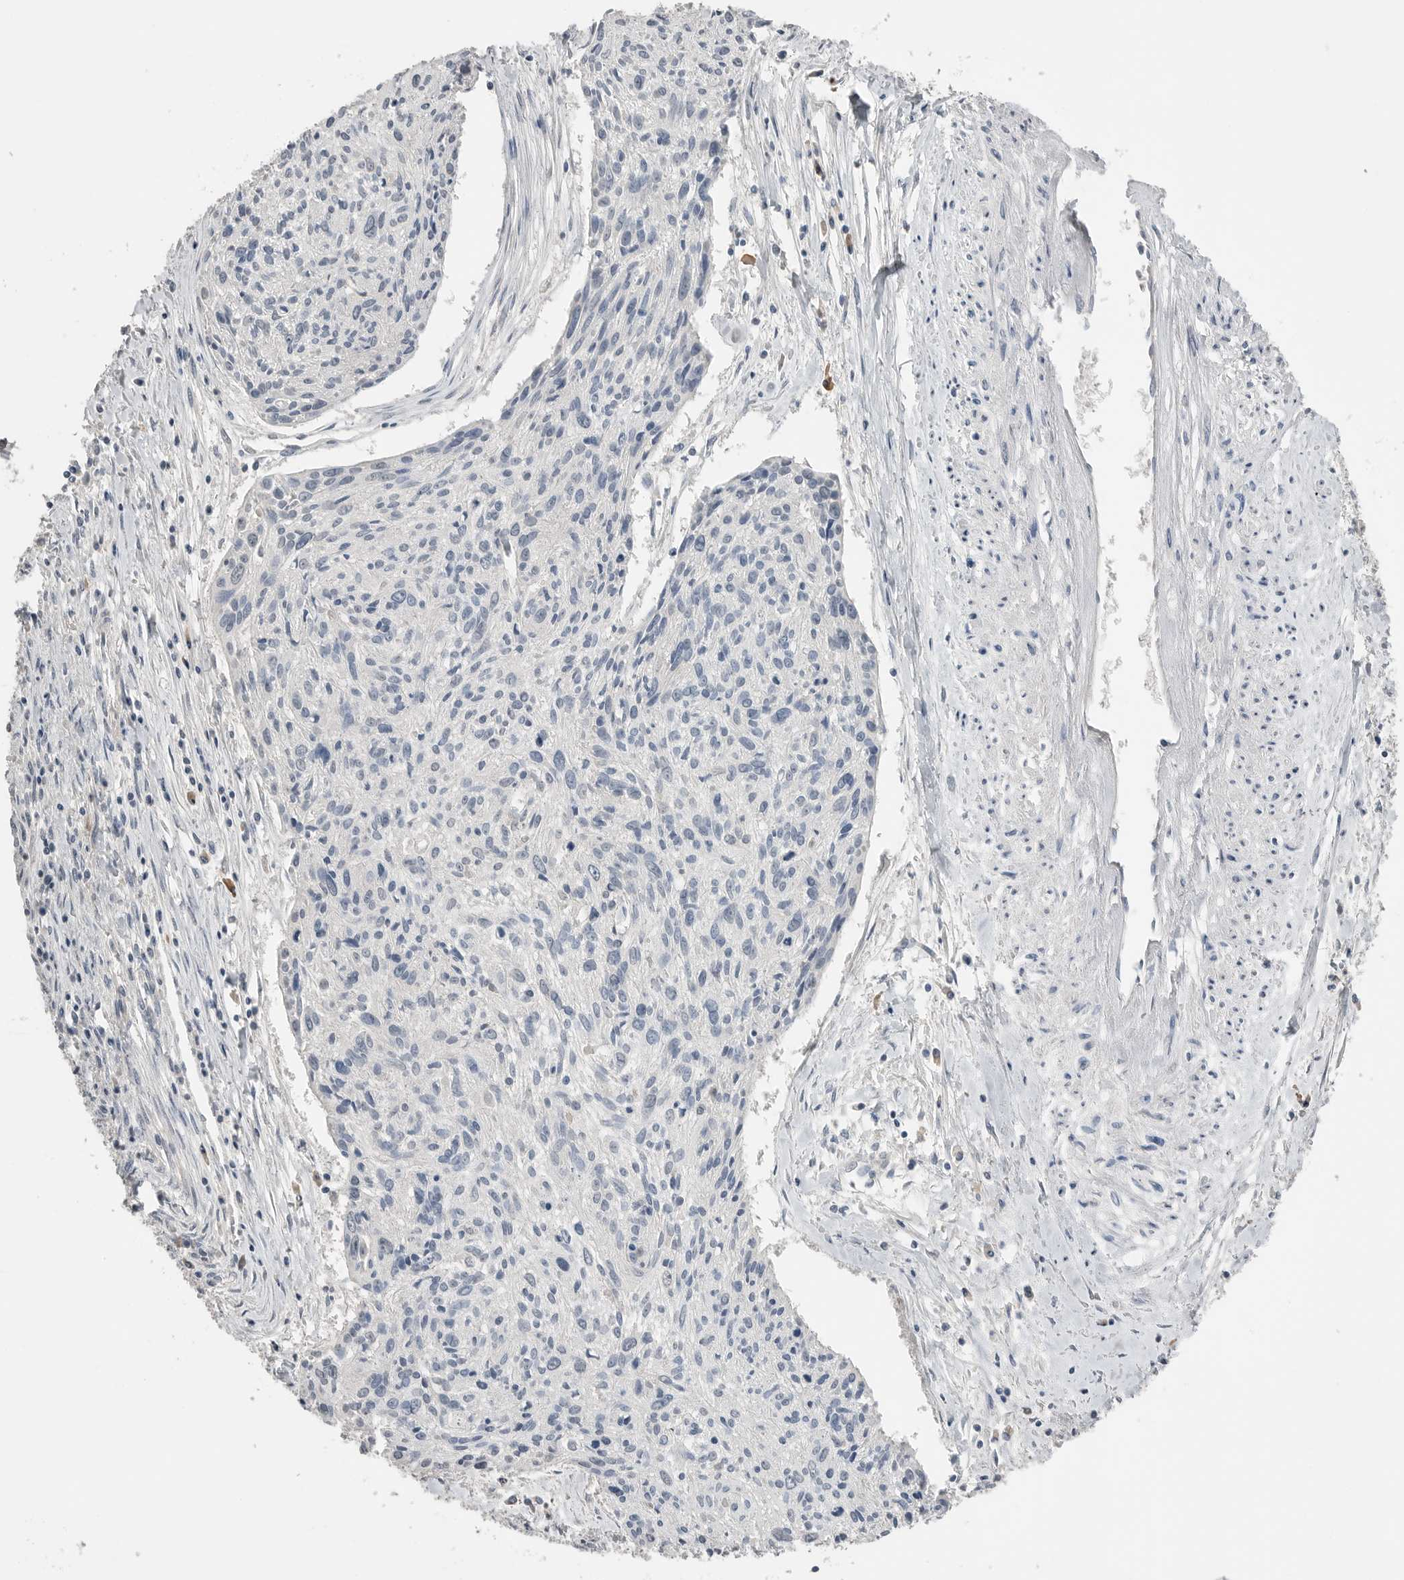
{"staining": {"intensity": "negative", "quantity": "none", "location": "none"}, "tissue": "cervical cancer", "cell_type": "Tumor cells", "image_type": "cancer", "snomed": [{"axis": "morphology", "description": "Squamous cell carcinoma, NOS"}, {"axis": "topography", "description": "Cervix"}], "caption": "This is an immunohistochemistry (IHC) image of squamous cell carcinoma (cervical). There is no expression in tumor cells.", "gene": "FABP6", "patient": {"sex": "female", "age": 51}}